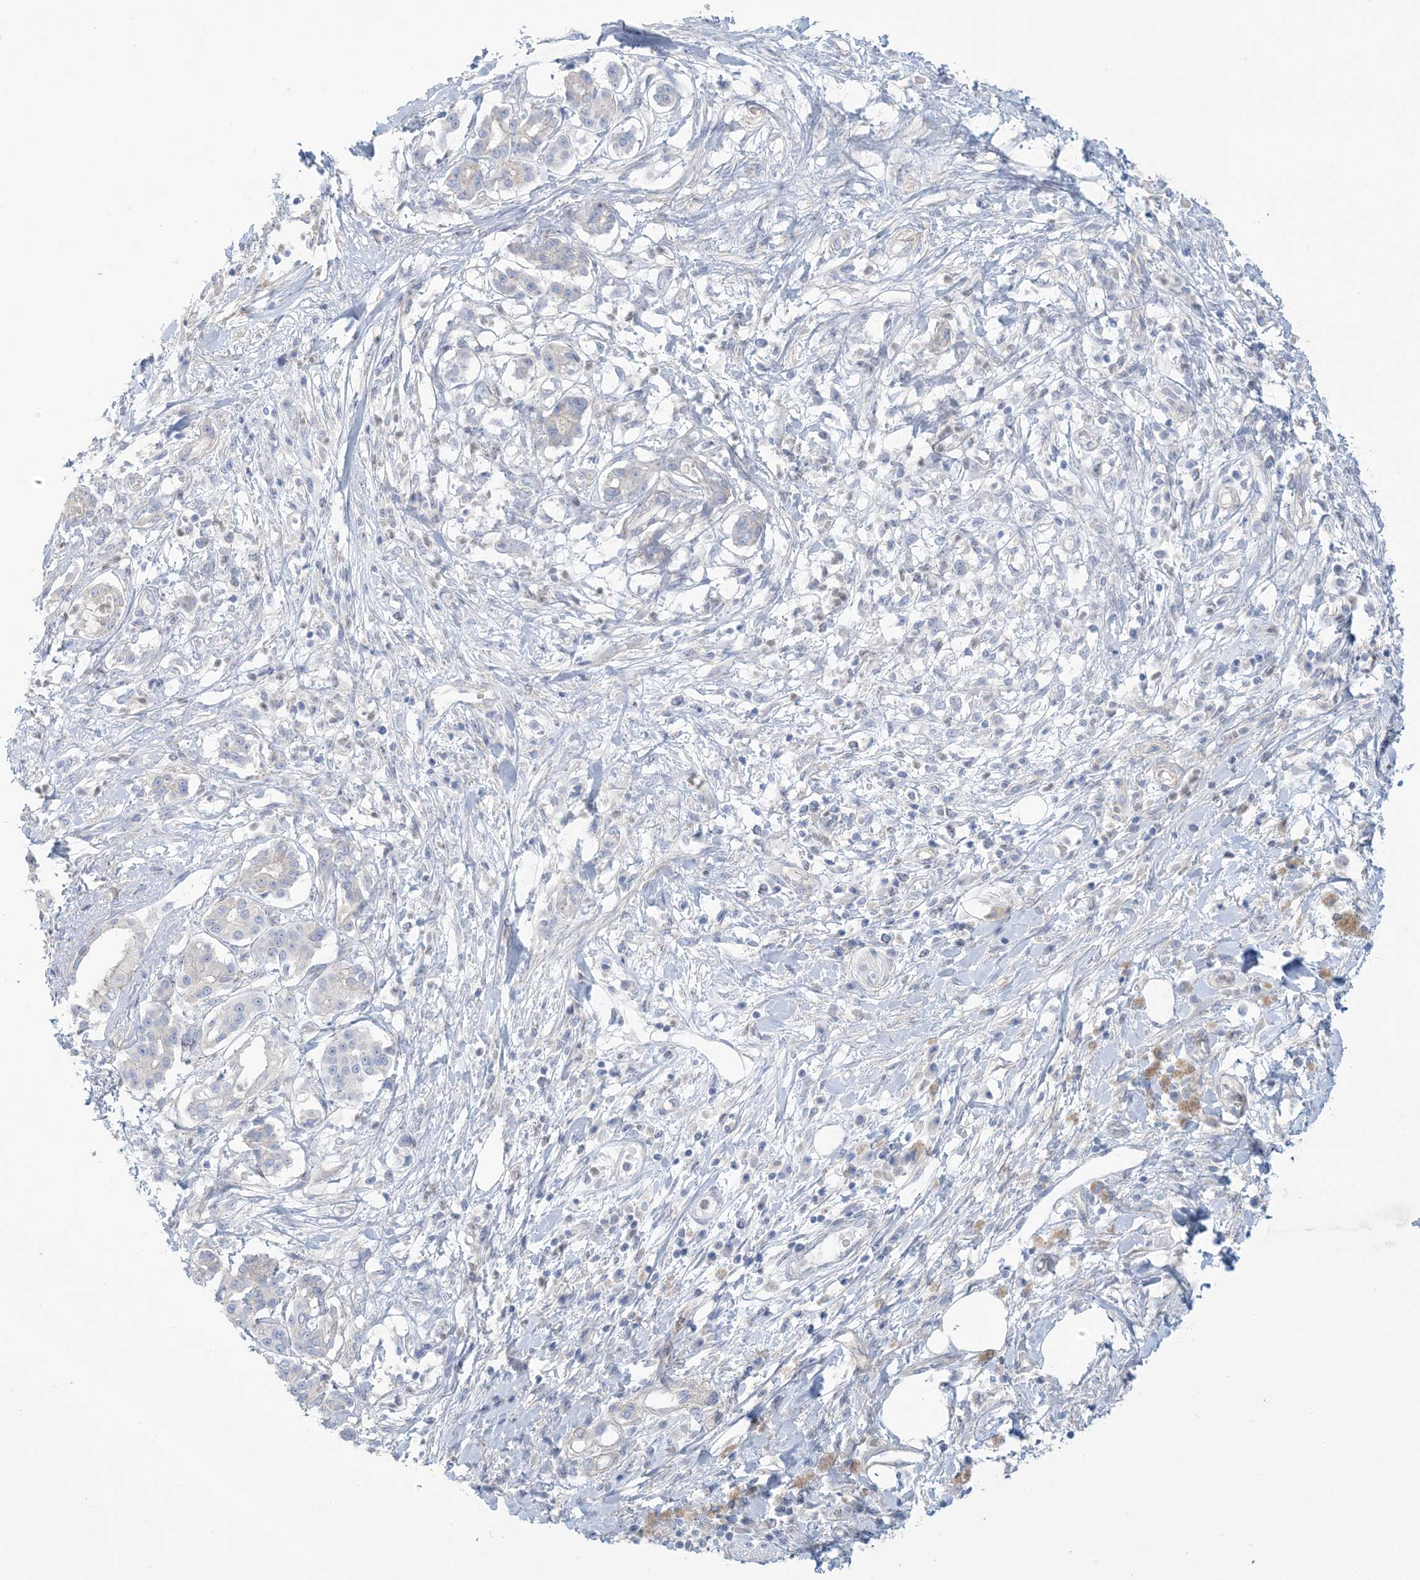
{"staining": {"intensity": "negative", "quantity": "none", "location": "none"}, "tissue": "pancreatic cancer", "cell_type": "Tumor cells", "image_type": "cancer", "snomed": [{"axis": "morphology", "description": "Adenocarcinoma, NOS"}, {"axis": "topography", "description": "Pancreas"}], "caption": "IHC of pancreatic cancer shows no positivity in tumor cells.", "gene": "MTHFD2L", "patient": {"sex": "female", "age": 56}}